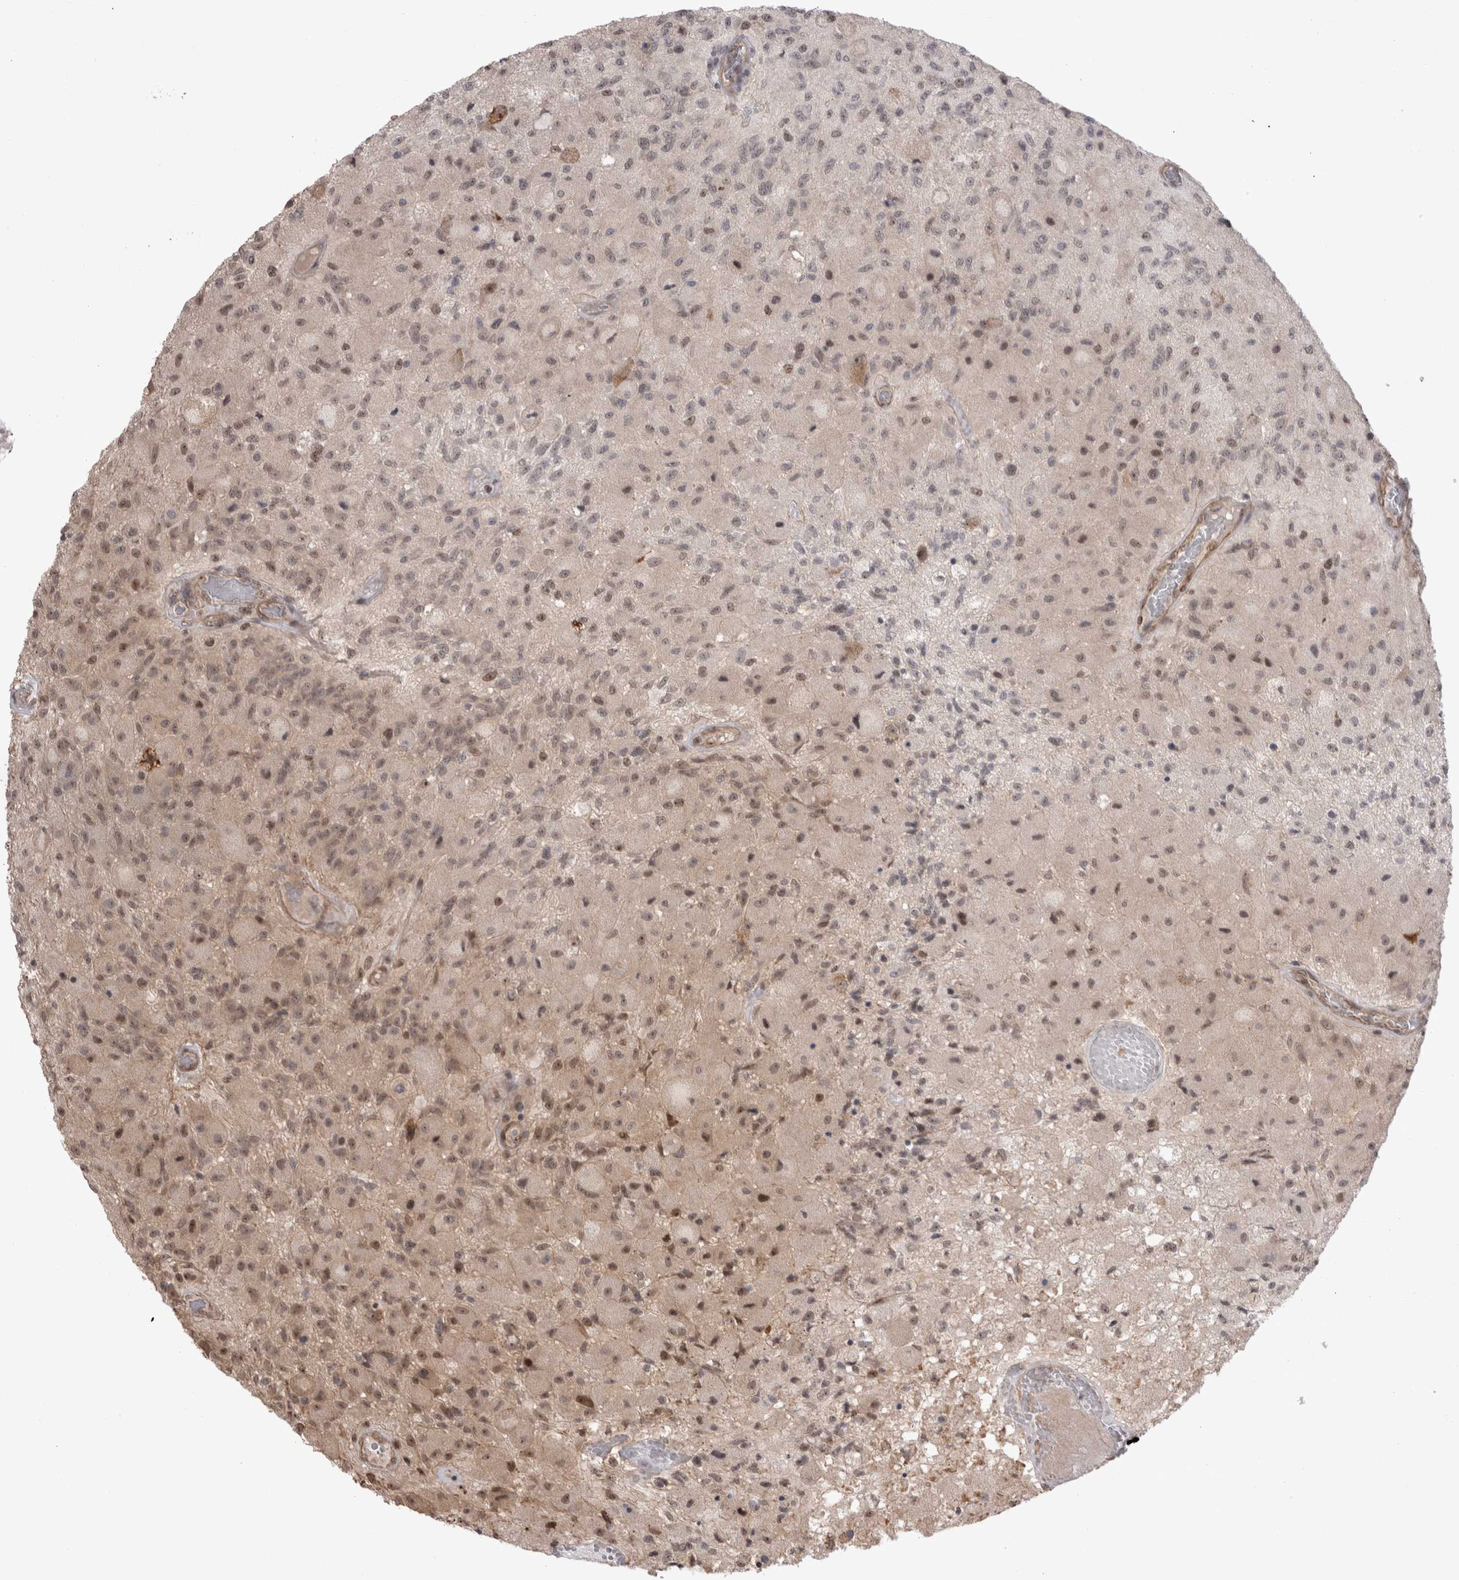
{"staining": {"intensity": "weak", "quantity": "25%-75%", "location": "nuclear"}, "tissue": "glioma", "cell_type": "Tumor cells", "image_type": "cancer", "snomed": [{"axis": "morphology", "description": "Normal tissue, NOS"}, {"axis": "morphology", "description": "Glioma, malignant, High grade"}, {"axis": "topography", "description": "Cerebral cortex"}], "caption": "Immunohistochemical staining of glioma displays weak nuclear protein staining in about 25%-75% of tumor cells.", "gene": "EXOSC4", "patient": {"sex": "male", "age": 77}}